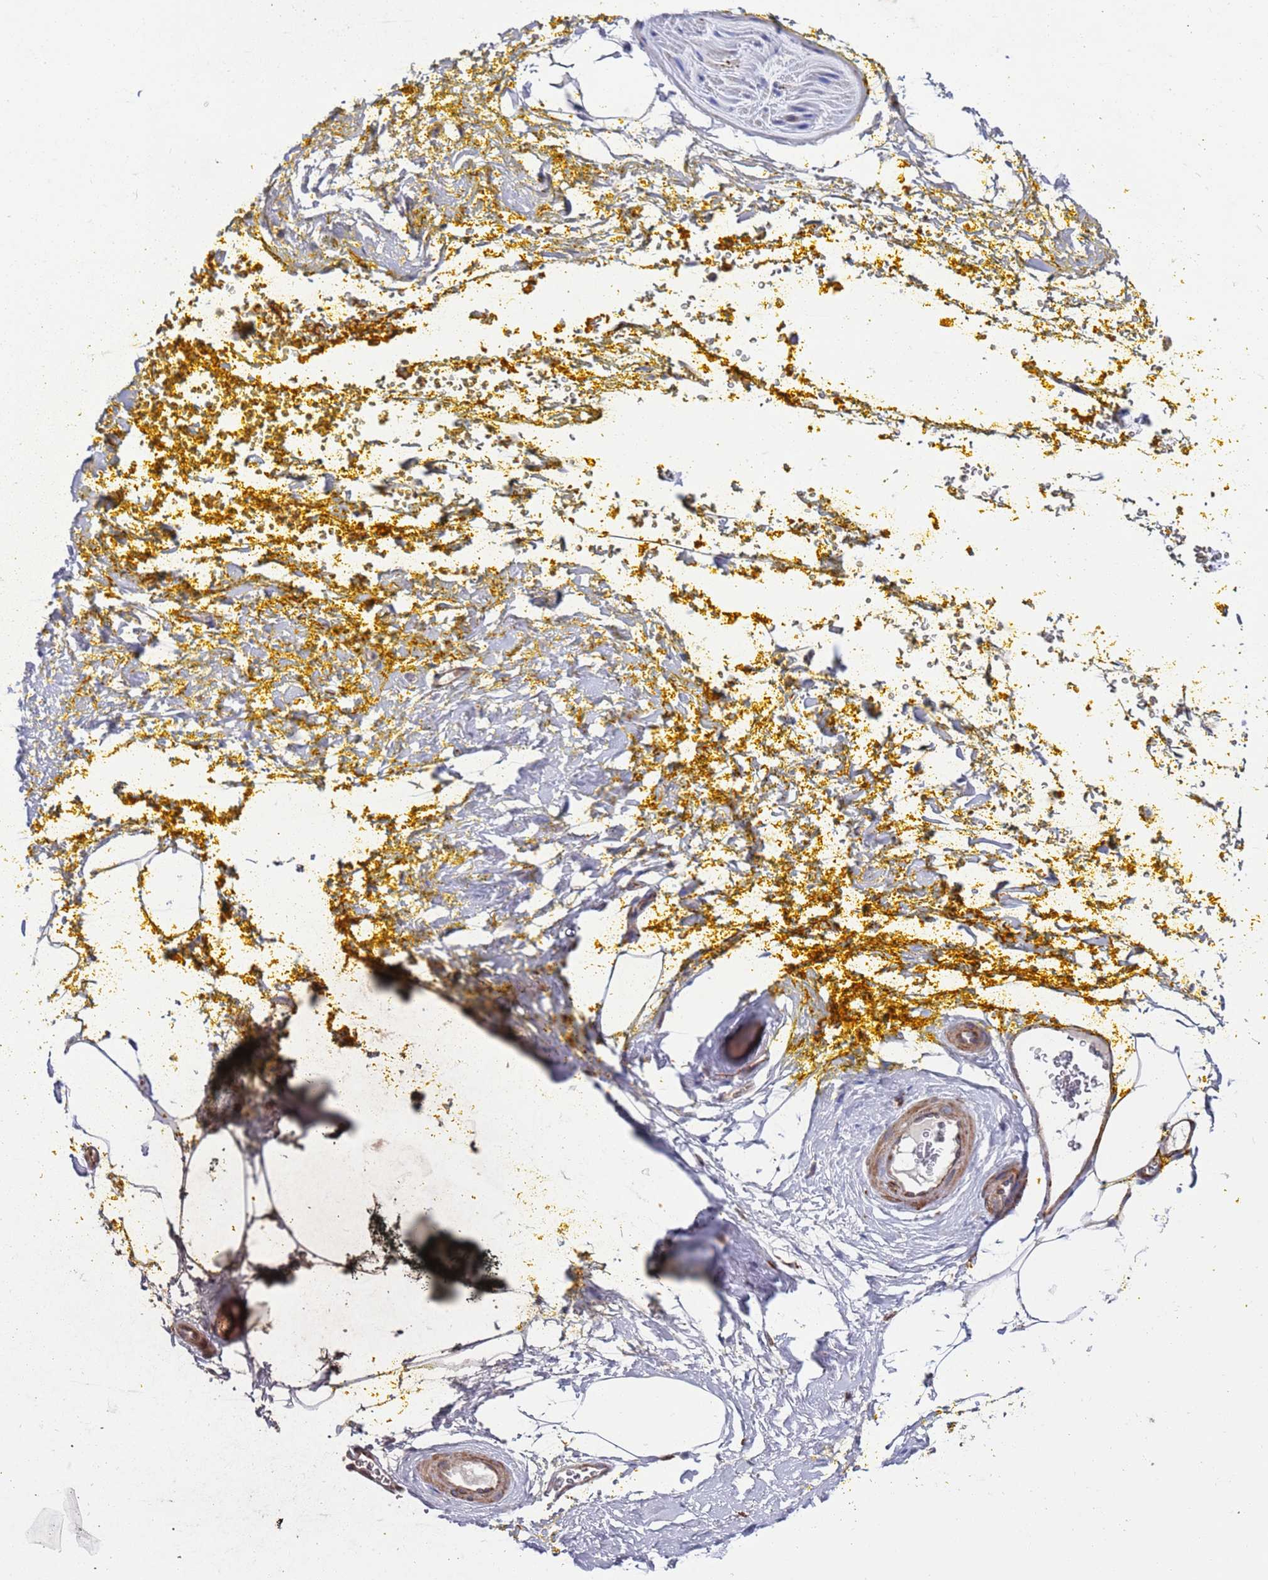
{"staining": {"intensity": "negative", "quantity": "none", "location": "none"}, "tissue": "adipose tissue", "cell_type": "Adipocytes", "image_type": "normal", "snomed": [{"axis": "morphology", "description": "Normal tissue, NOS"}, {"axis": "morphology", "description": "Adenocarcinoma, Low grade"}, {"axis": "topography", "description": "Prostate"}, {"axis": "topography", "description": "Peripheral nerve tissue"}], "caption": "Adipocytes show no significant protein staining in normal adipose tissue. The staining is performed using DAB brown chromogen with nuclei counter-stained in using hematoxylin.", "gene": "GREB1L", "patient": {"sex": "male", "age": 63}}